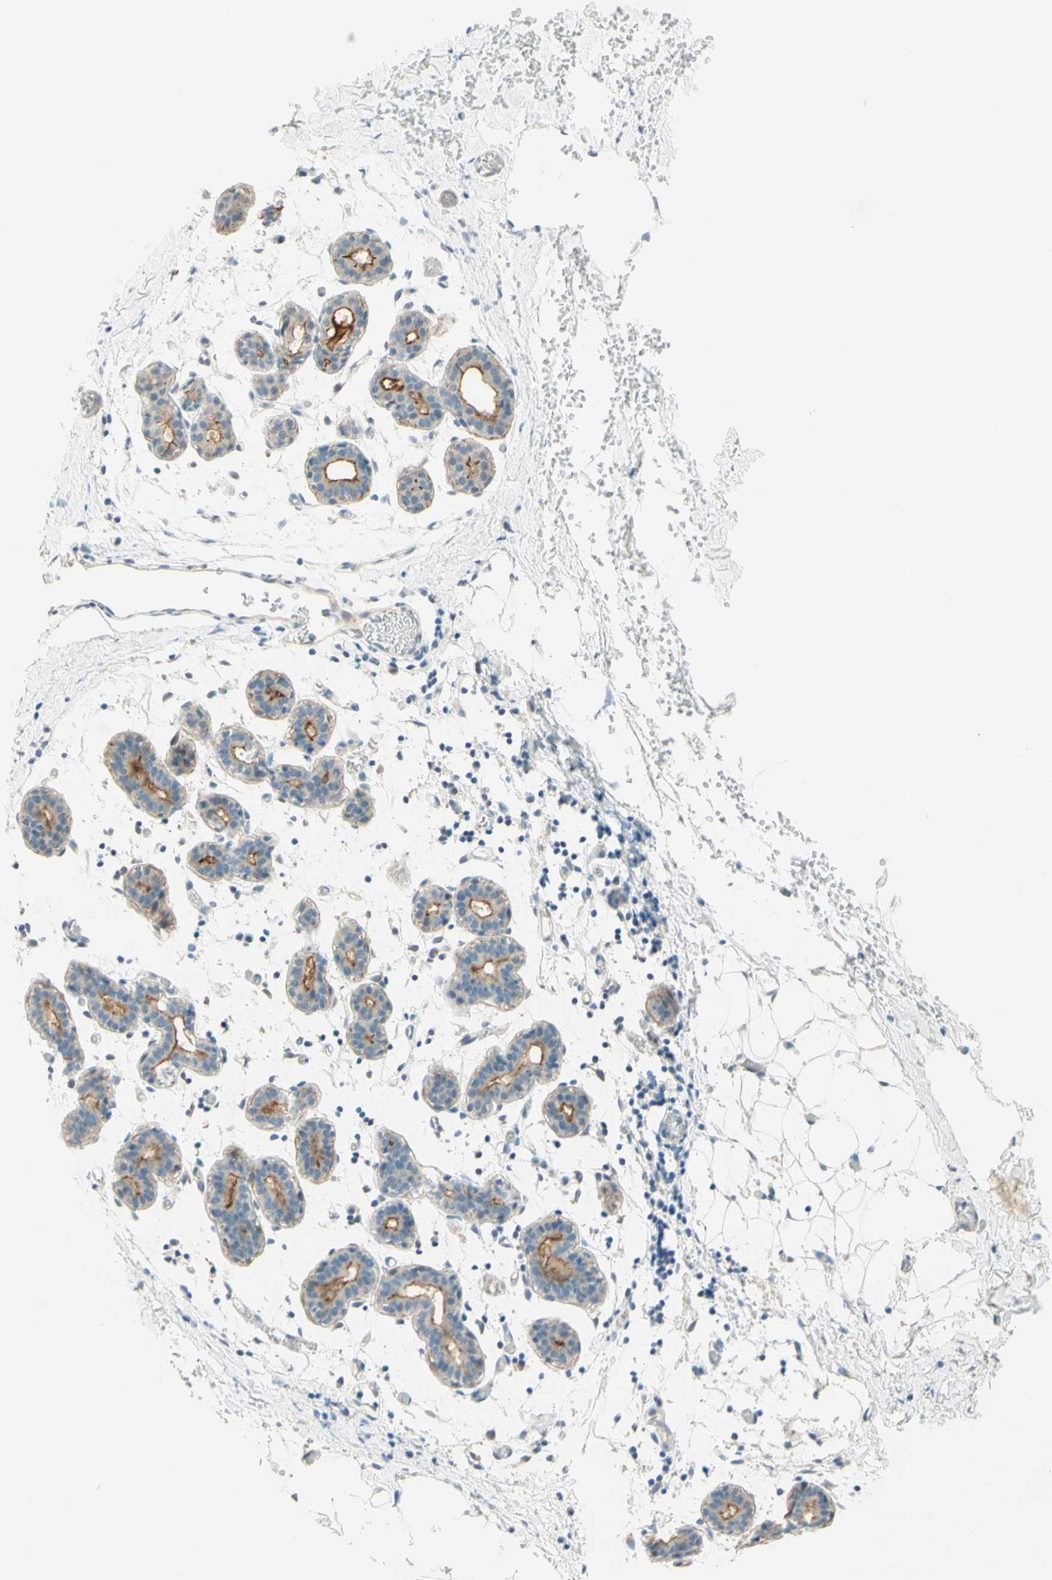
{"staining": {"intensity": "negative", "quantity": "none", "location": "none"}, "tissue": "breast", "cell_type": "Adipocytes", "image_type": "normal", "snomed": [{"axis": "morphology", "description": "Normal tissue, NOS"}, {"axis": "topography", "description": "Breast"}], "caption": "DAB immunohistochemical staining of benign human breast displays no significant staining in adipocytes. (Brightfield microscopy of DAB (3,3'-diaminobenzidine) immunohistochemistry at high magnification).", "gene": "PROM1", "patient": {"sex": "female", "age": 27}}